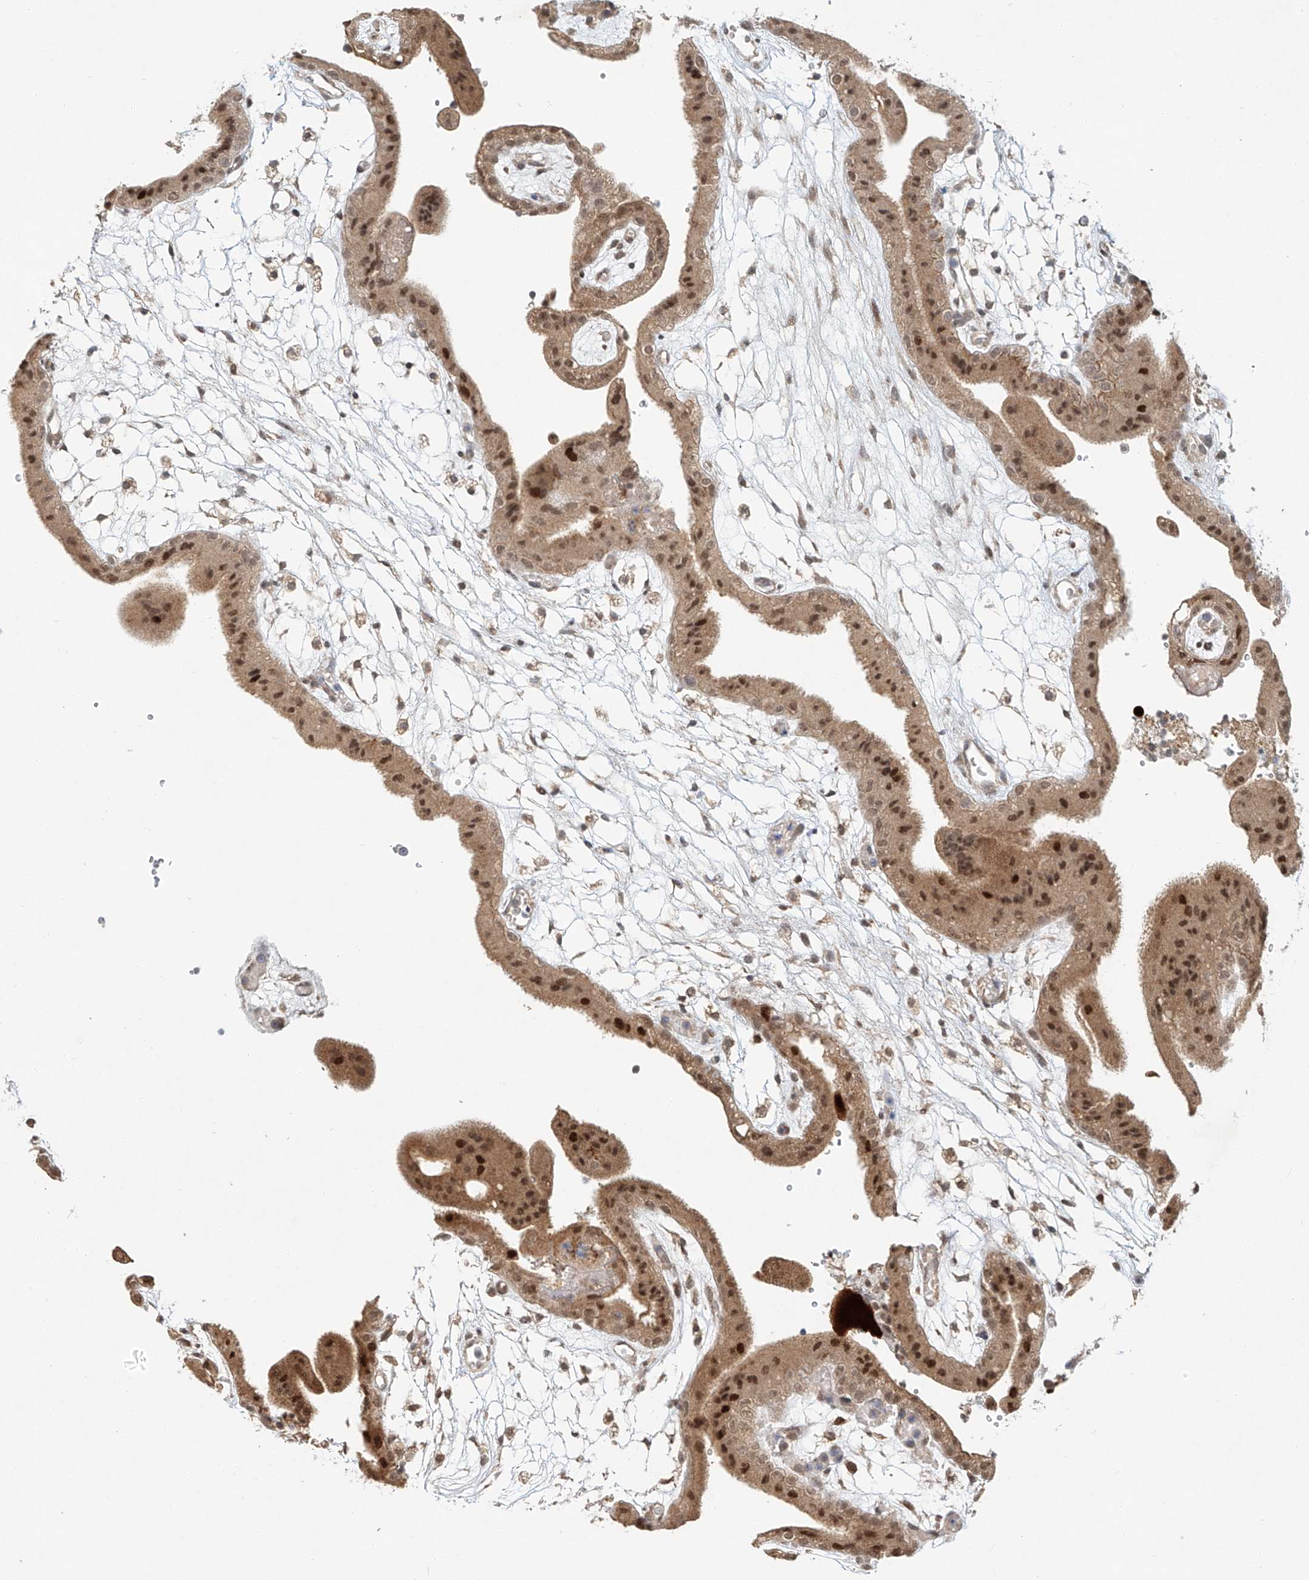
{"staining": {"intensity": "moderate", "quantity": ">75%", "location": "cytoplasmic/membranous,nuclear"}, "tissue": "placenta", "cell_type": "Decidual cells", "image_type": "normal", "snomed": [{"axis": "morphology", "description": "Normal tissue, NOS"}, {"axis": "topography", "description": "Placenta"}], "caption": "About >75% of decidual cells in benign human placenta show moderate cytoplasmic/membranous,nuclear protein staining as visualized by brown immunohistochemical staining.", "gene": "SYTL3", "patient": {"sex": "female", "age": 18}}